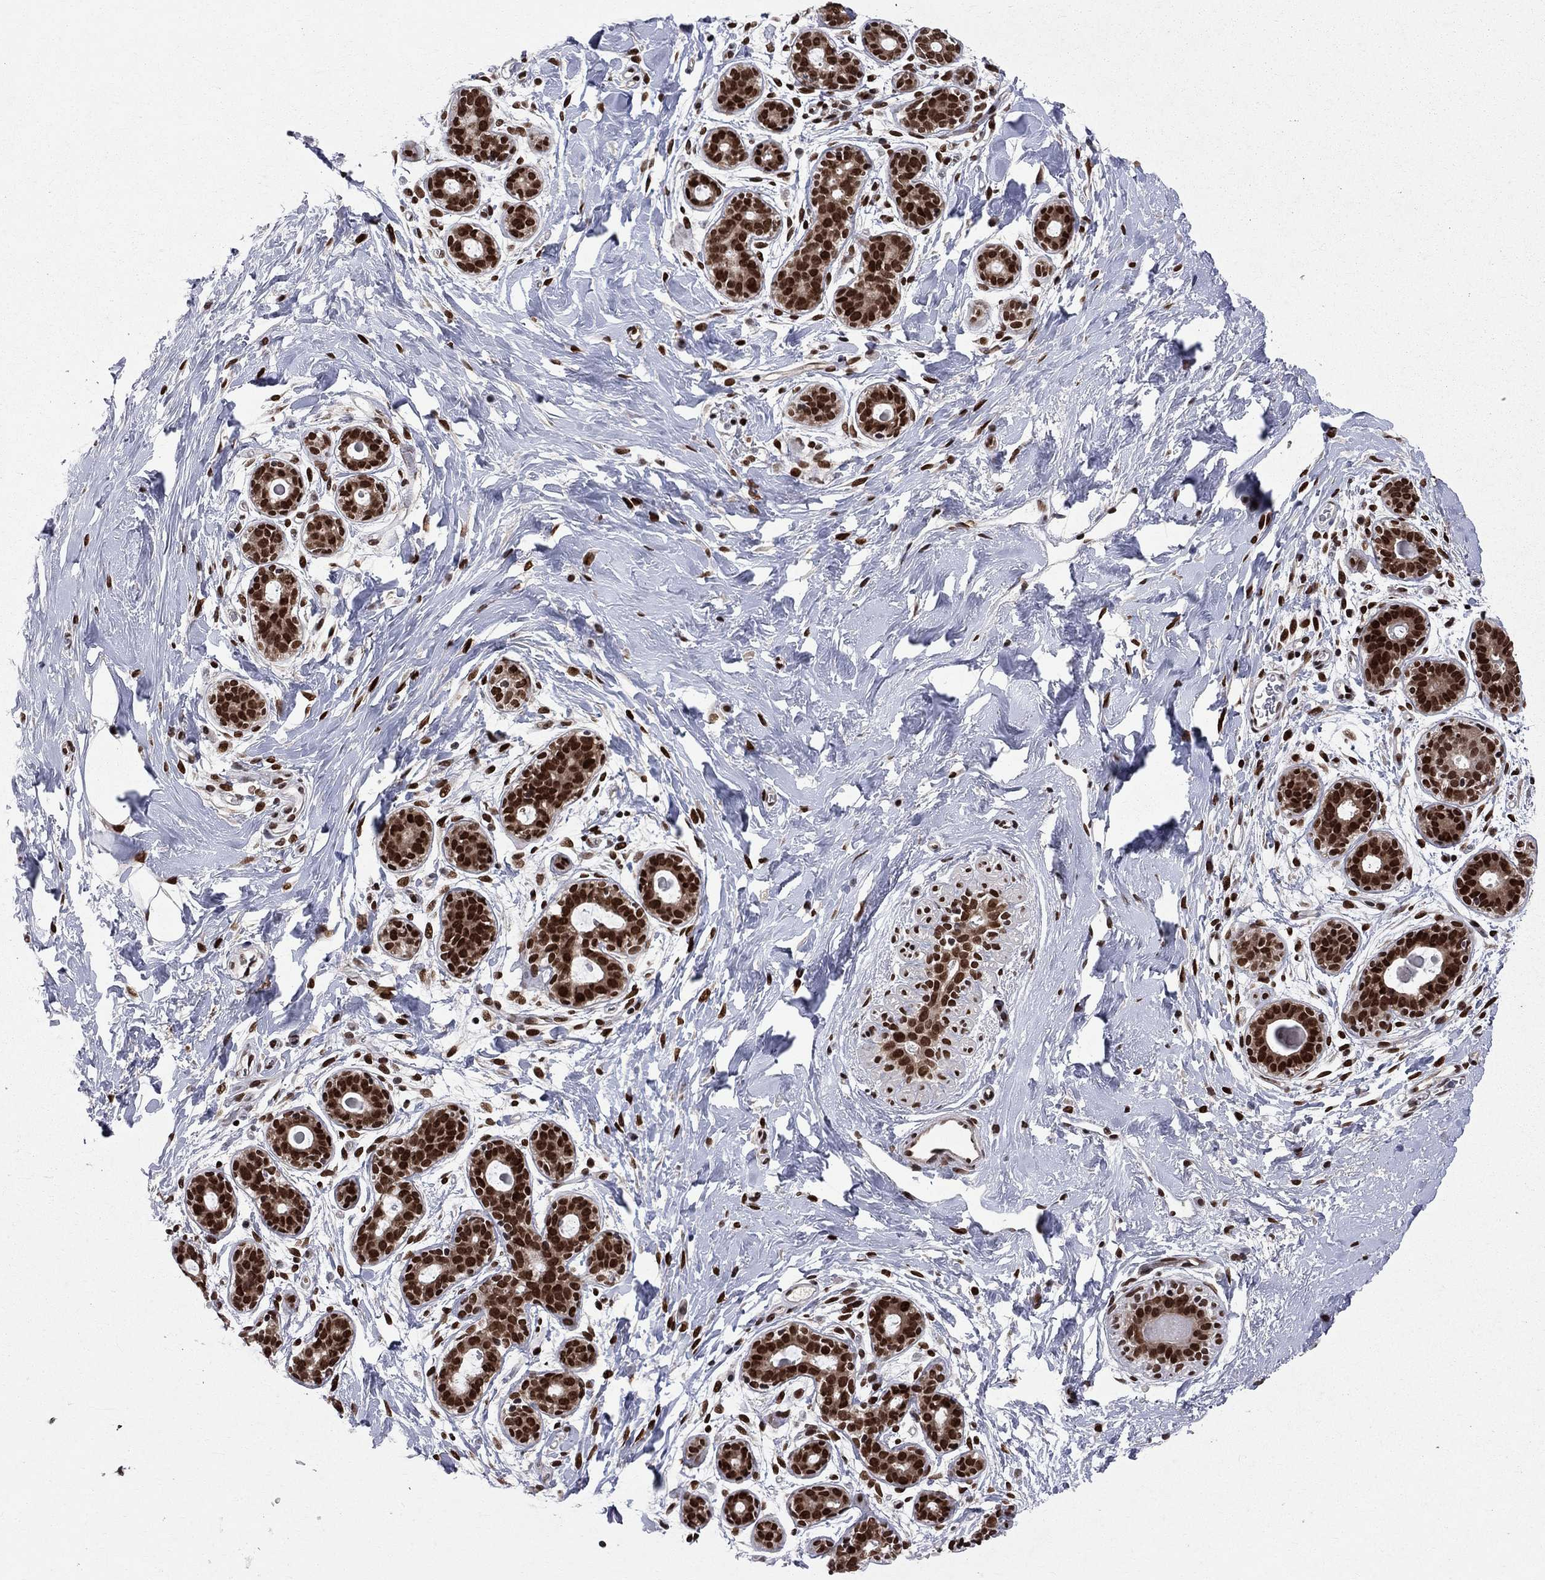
{"staining": {"intensity": "strong", "quantity": ">75%", "location": "nuclear"}, "tissue": "breast", "cell_type": "Glandular cells", "image_type": "normal", "snomed": [{"axis": "morphology", "description": "Normal tissue, NOS"}, {"axis": "topography", "description": "Breast"}], "caption": "DAB immunohistochemical staining of unremarkable breast exhibits strong nuclear protein positivity in approximately >75% of glandular cells.", "gene": "SAP30L", "patient": {"sex": "female", "age": 43}}